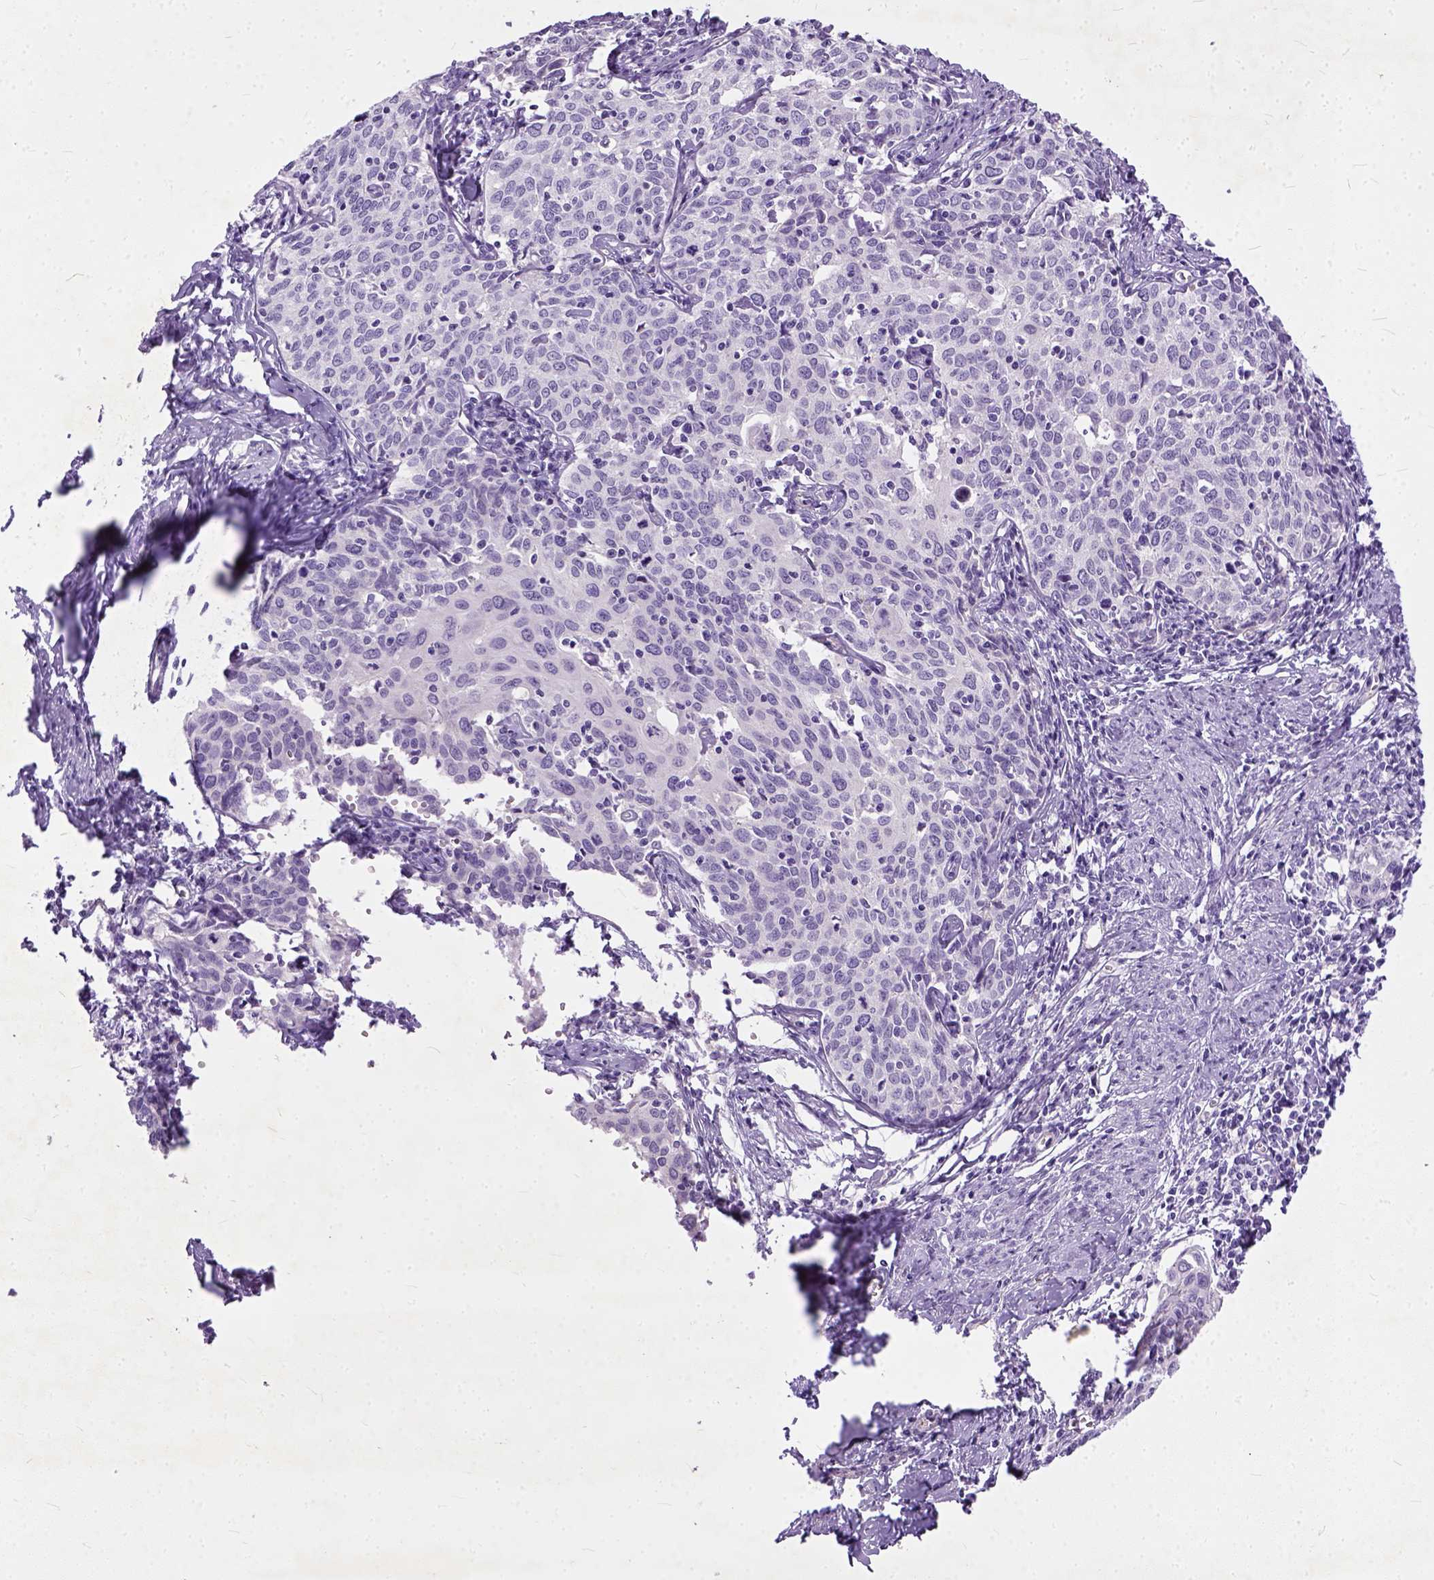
{"staining": {"intensity": "negative", "quantity": "none", "location": "none"}, "tissue": "cervical cancer", "cell_type": "Tumor cells", "image_type": "cancer", "snomed": [{"axis": "morphology", "description": "Squamous cell carcinoma, NOS"}, {"axis": "topography", "description": "Cervix"}], "caption": "This is a histopathology image of immunohistochemistry (IHC) staining of squamous cell carcinoma (cervical), which shows no positivity in tumor cells.", "gene": "ADGRF1", "patient": {"sex": "female", "age": 62}}